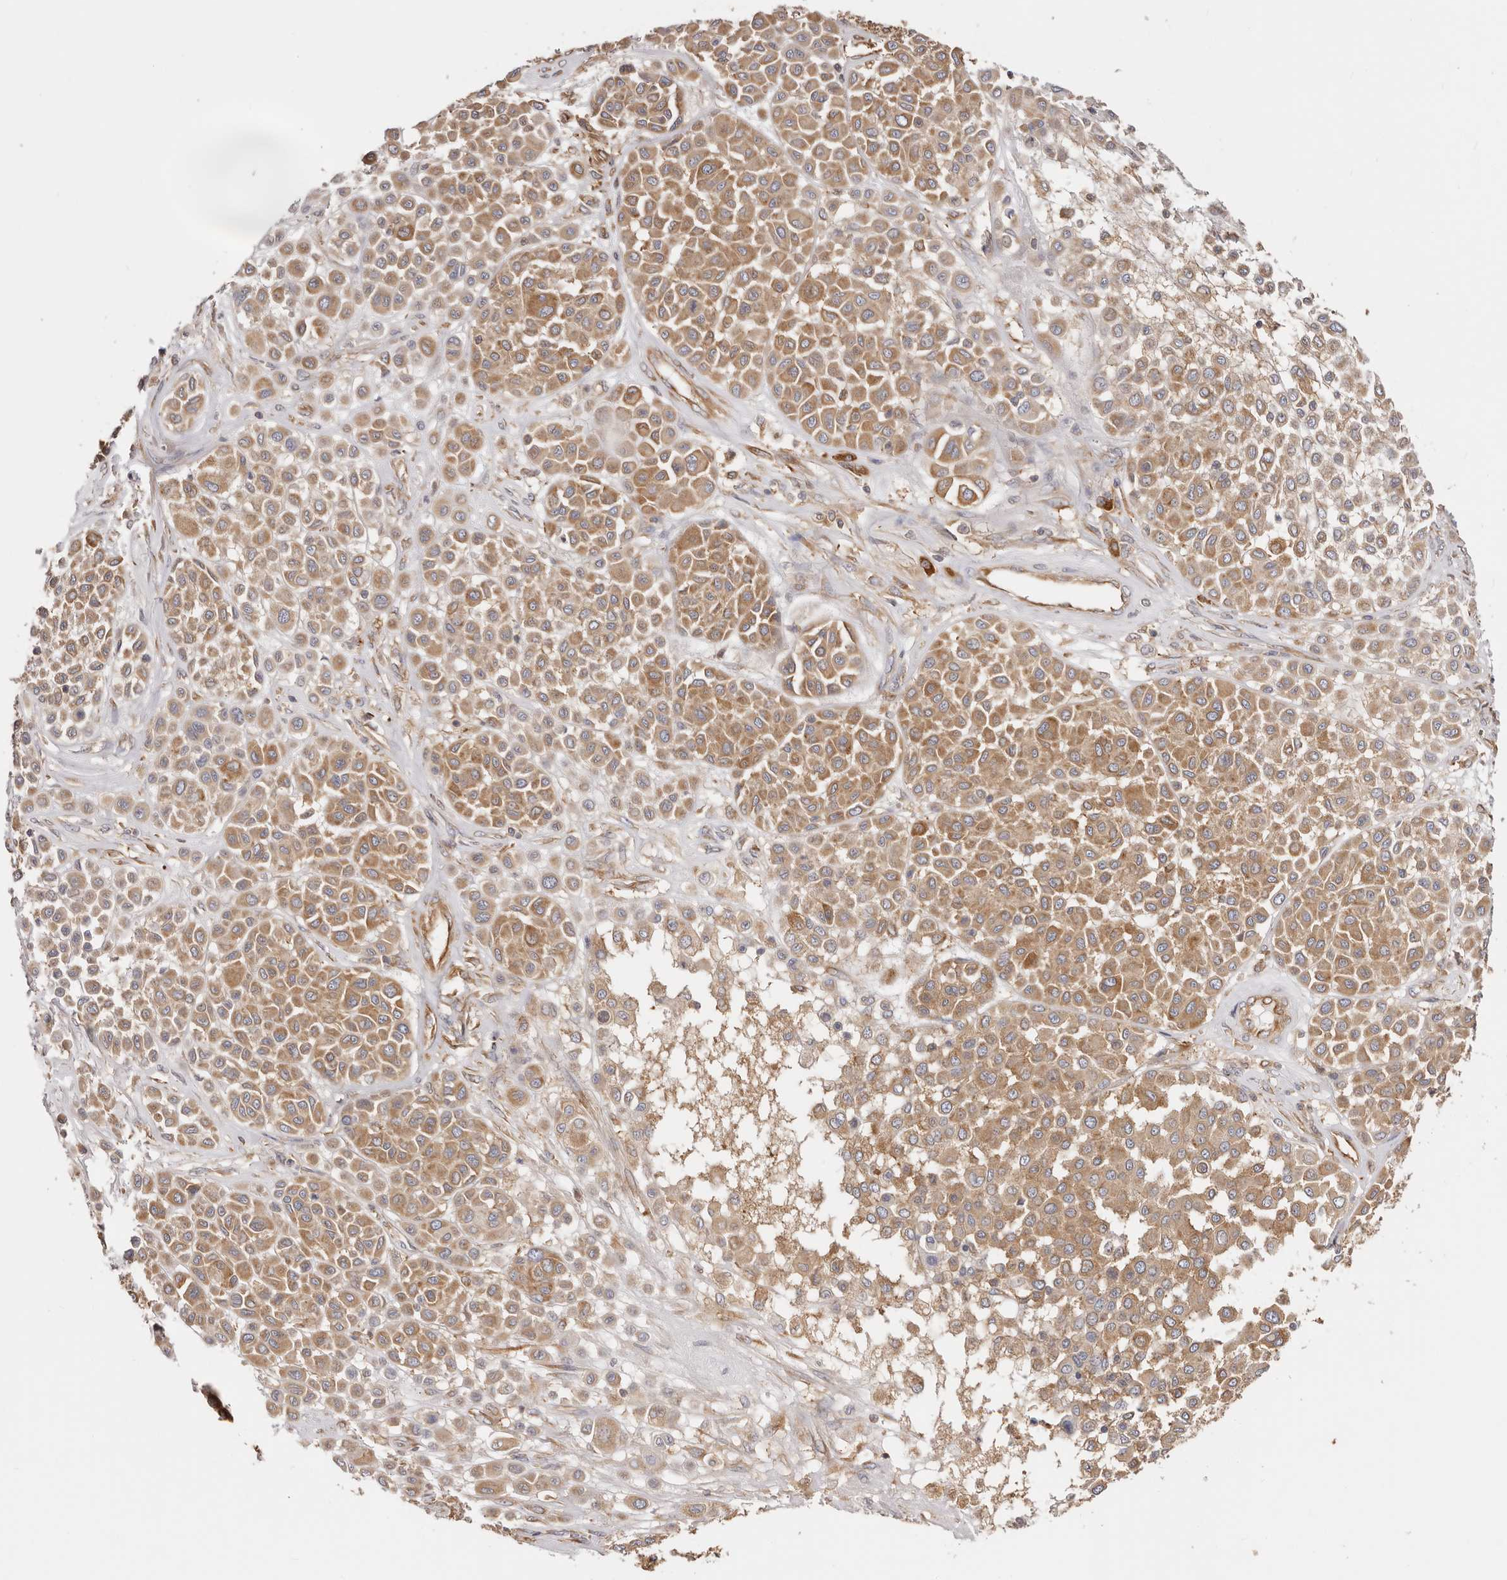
{"staining": {"intensity": "moderate", "quantity": ">75%", "location": "cytoplasmic/membranous"}, "tissue": "melanoma", "cell_type": "Tumor cells", "image_type": "cancer", "snomed": [{"axis": "morphology", "description": "Malignant melanoma, Metastatic site"}, {"axis": "topography", "description": "Soft tissue"}], "caption": "There is medium levels of moderate cytoplasmic/membranous positivity in tumor cells of malignant melanoma (metastatic site), as demonstrated by immunohistochemical staining (brown color).", "gene": "EPRS1", "patient": {"sex": "male", "age": 41}}